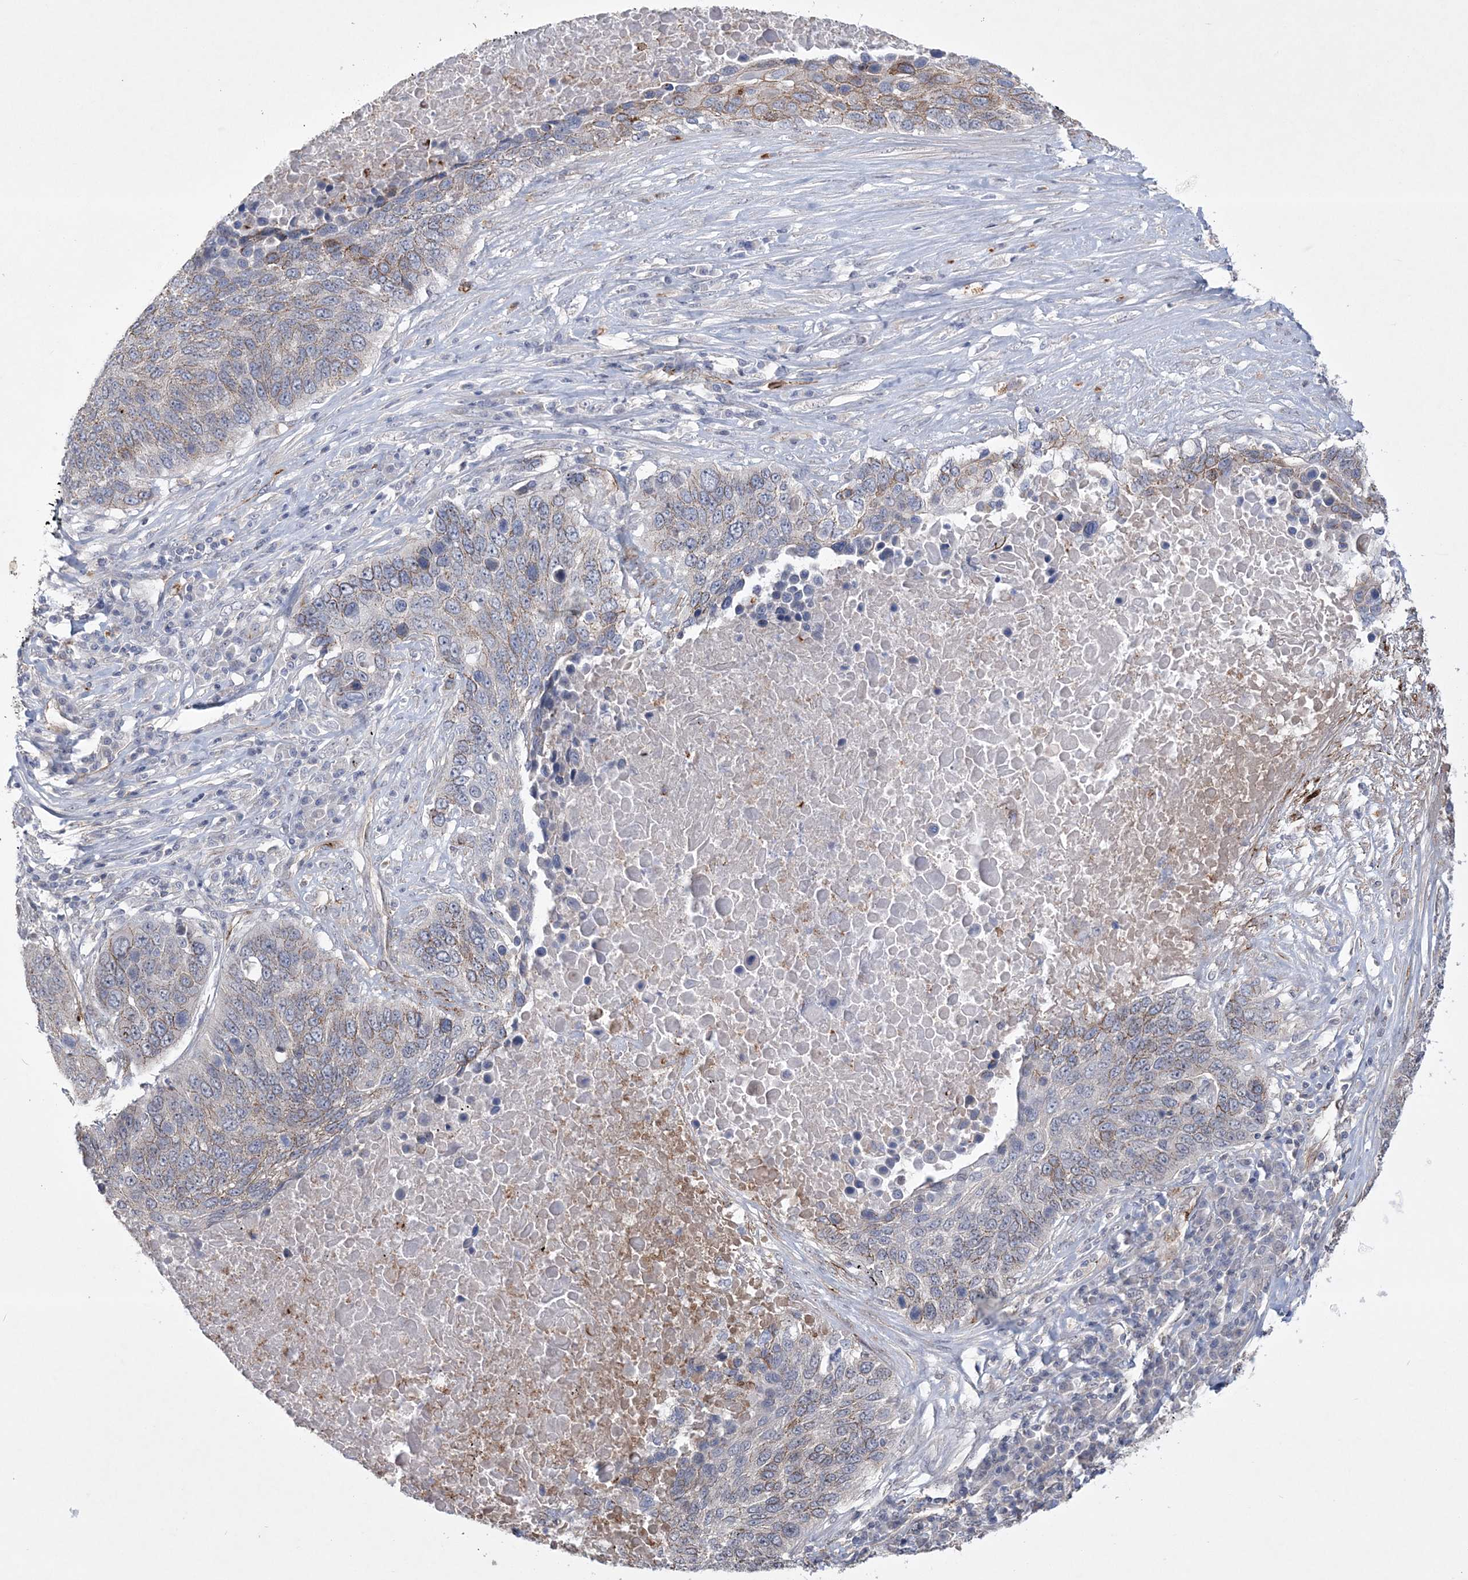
{"staining": {"intensity": "moderate", "quantity": "<25%", "location": "cytoplasmic/membranous"}, "tissue": "lung cancer", "cell_type": "Tumor cells", "image_type": "cancer", "snomed": [{"axis": "morphology", "description": "Squamous cell carcinoma, NOS"}, {"axis": "topography", "description": "Lung"}], "caption": "DAB immunohistochemical staining of human lung cancer (squamous cell carcinoma) exhibits moderate cytoplasmic/membranous protein positivity in approximately <25% of tumor cells. Nuclei are stained in blue.", "gene": "DPCD", "patient": {"sex": "male", "age": 66}}